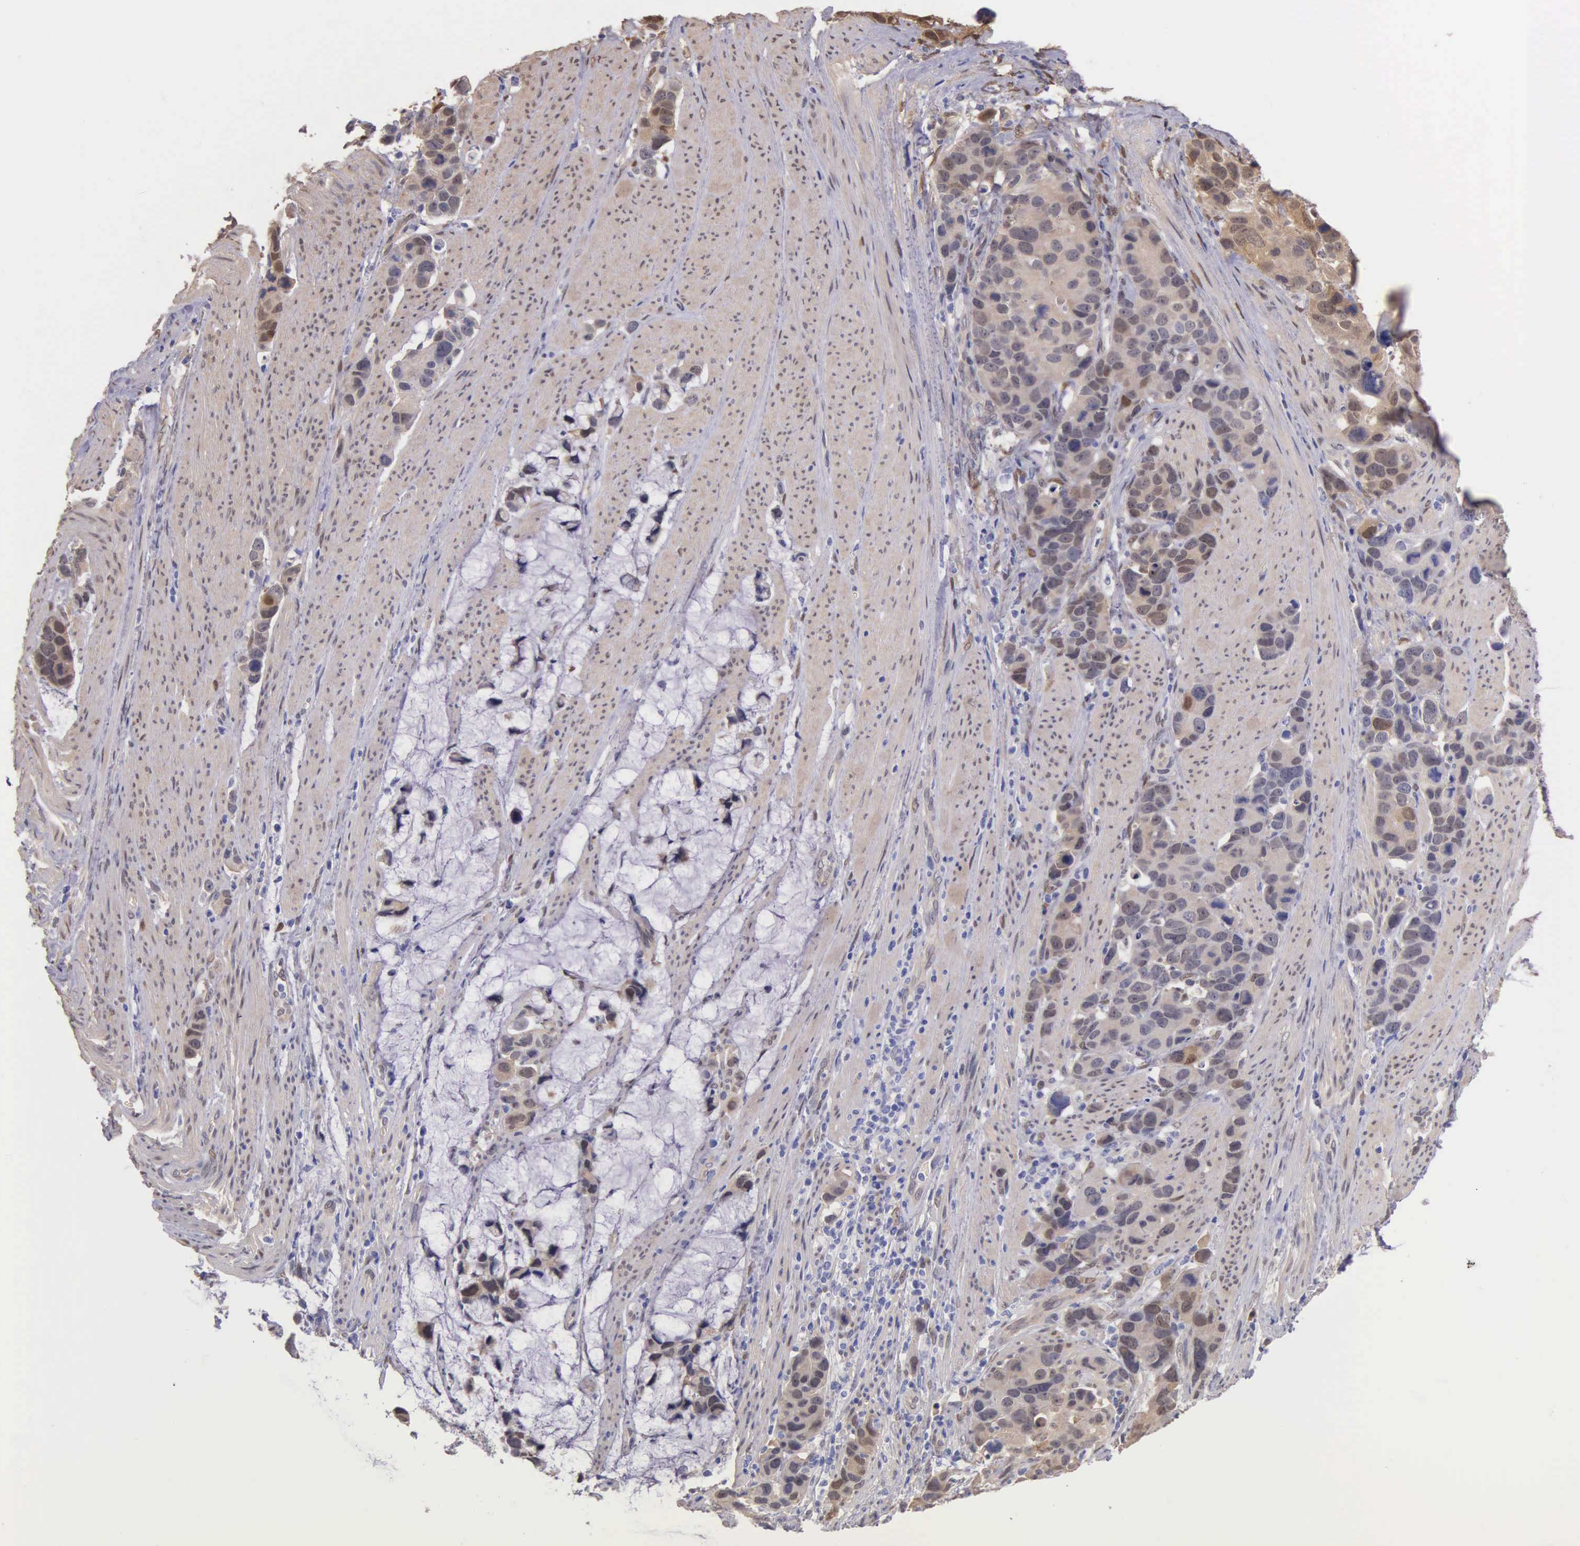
{"staining": {"intensity": "moderate", "quantity": "25%-75%", "location": "cytoplasmic/membranous"}, "tissue": "stomach cancer", "cell_type": "Tumor cells", "image_type": "cancer", "snomed": [{"axis": "morphology", "description": "Adenocarcinoma, NOS"}, {"axis": "topography", "description": "Stomach, upper"}], "caption": "A brown stain labels moderate cytoplasmic/membranous positivity of a protein in stomach adenocarcinoma tumor cells.", "gene": "GSTT2", "patient": {"sex": "male", "age": 71}}